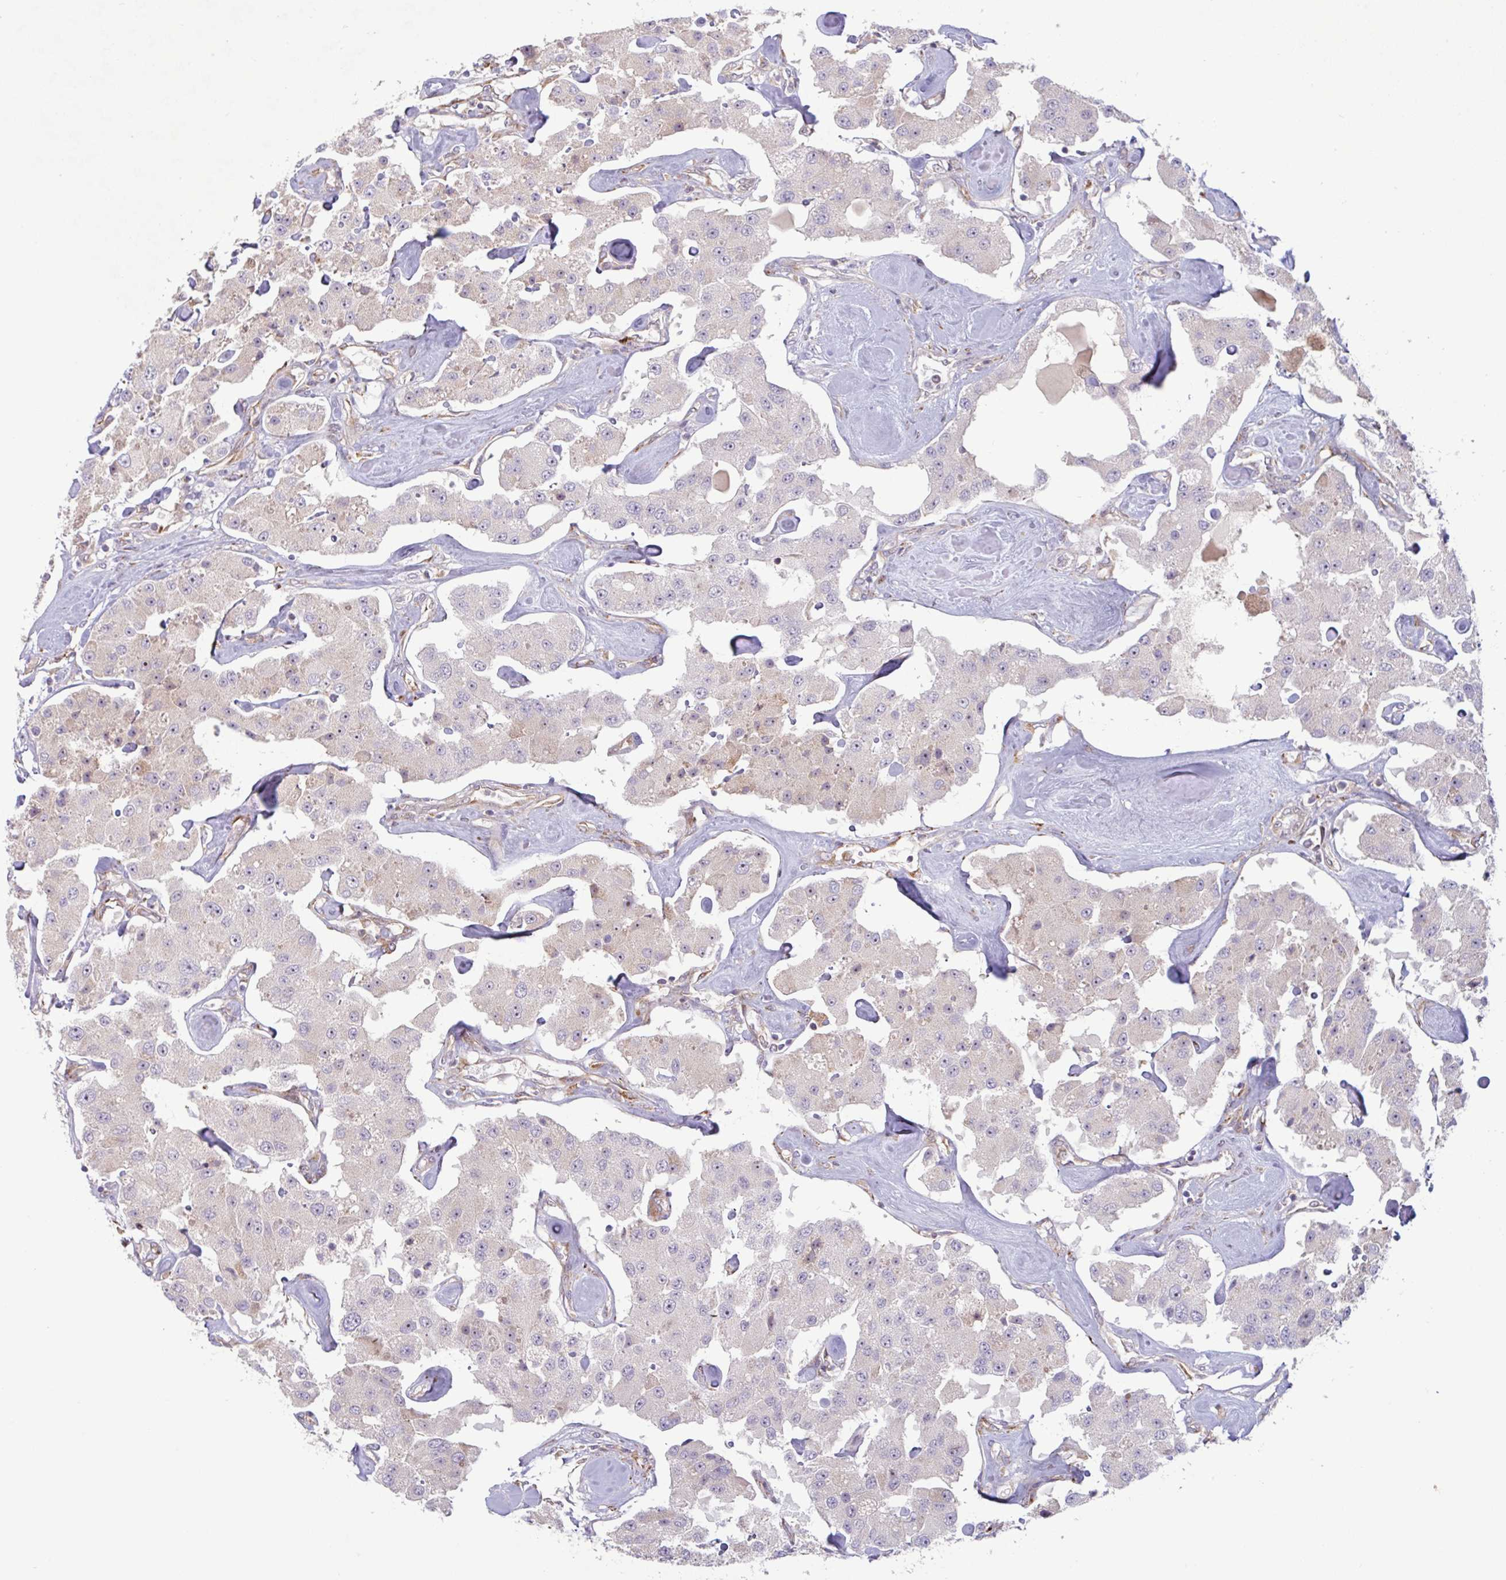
{"staining": {"intensity": "moderate", "quantity": "<25%", "location": "cytoplasmic/membranous"}, "tissue": "carcinoid", "cell_type": "Tumor cells", "image_type": "cancer", "snomed": [{"axis": "morphology", "description": "Carcinoid, malignant, NOS"}, {"axis": "topography", "description": "Pancreas"}], "caption": "The image exhibits immunohistochemical staining of carcinoid (malignant). There is moderate cytoplasmic/membranous staining is present in about <25% of tumor cells.", "gene": "RIT1", "patient": {"sex": "male", "age": 41}}